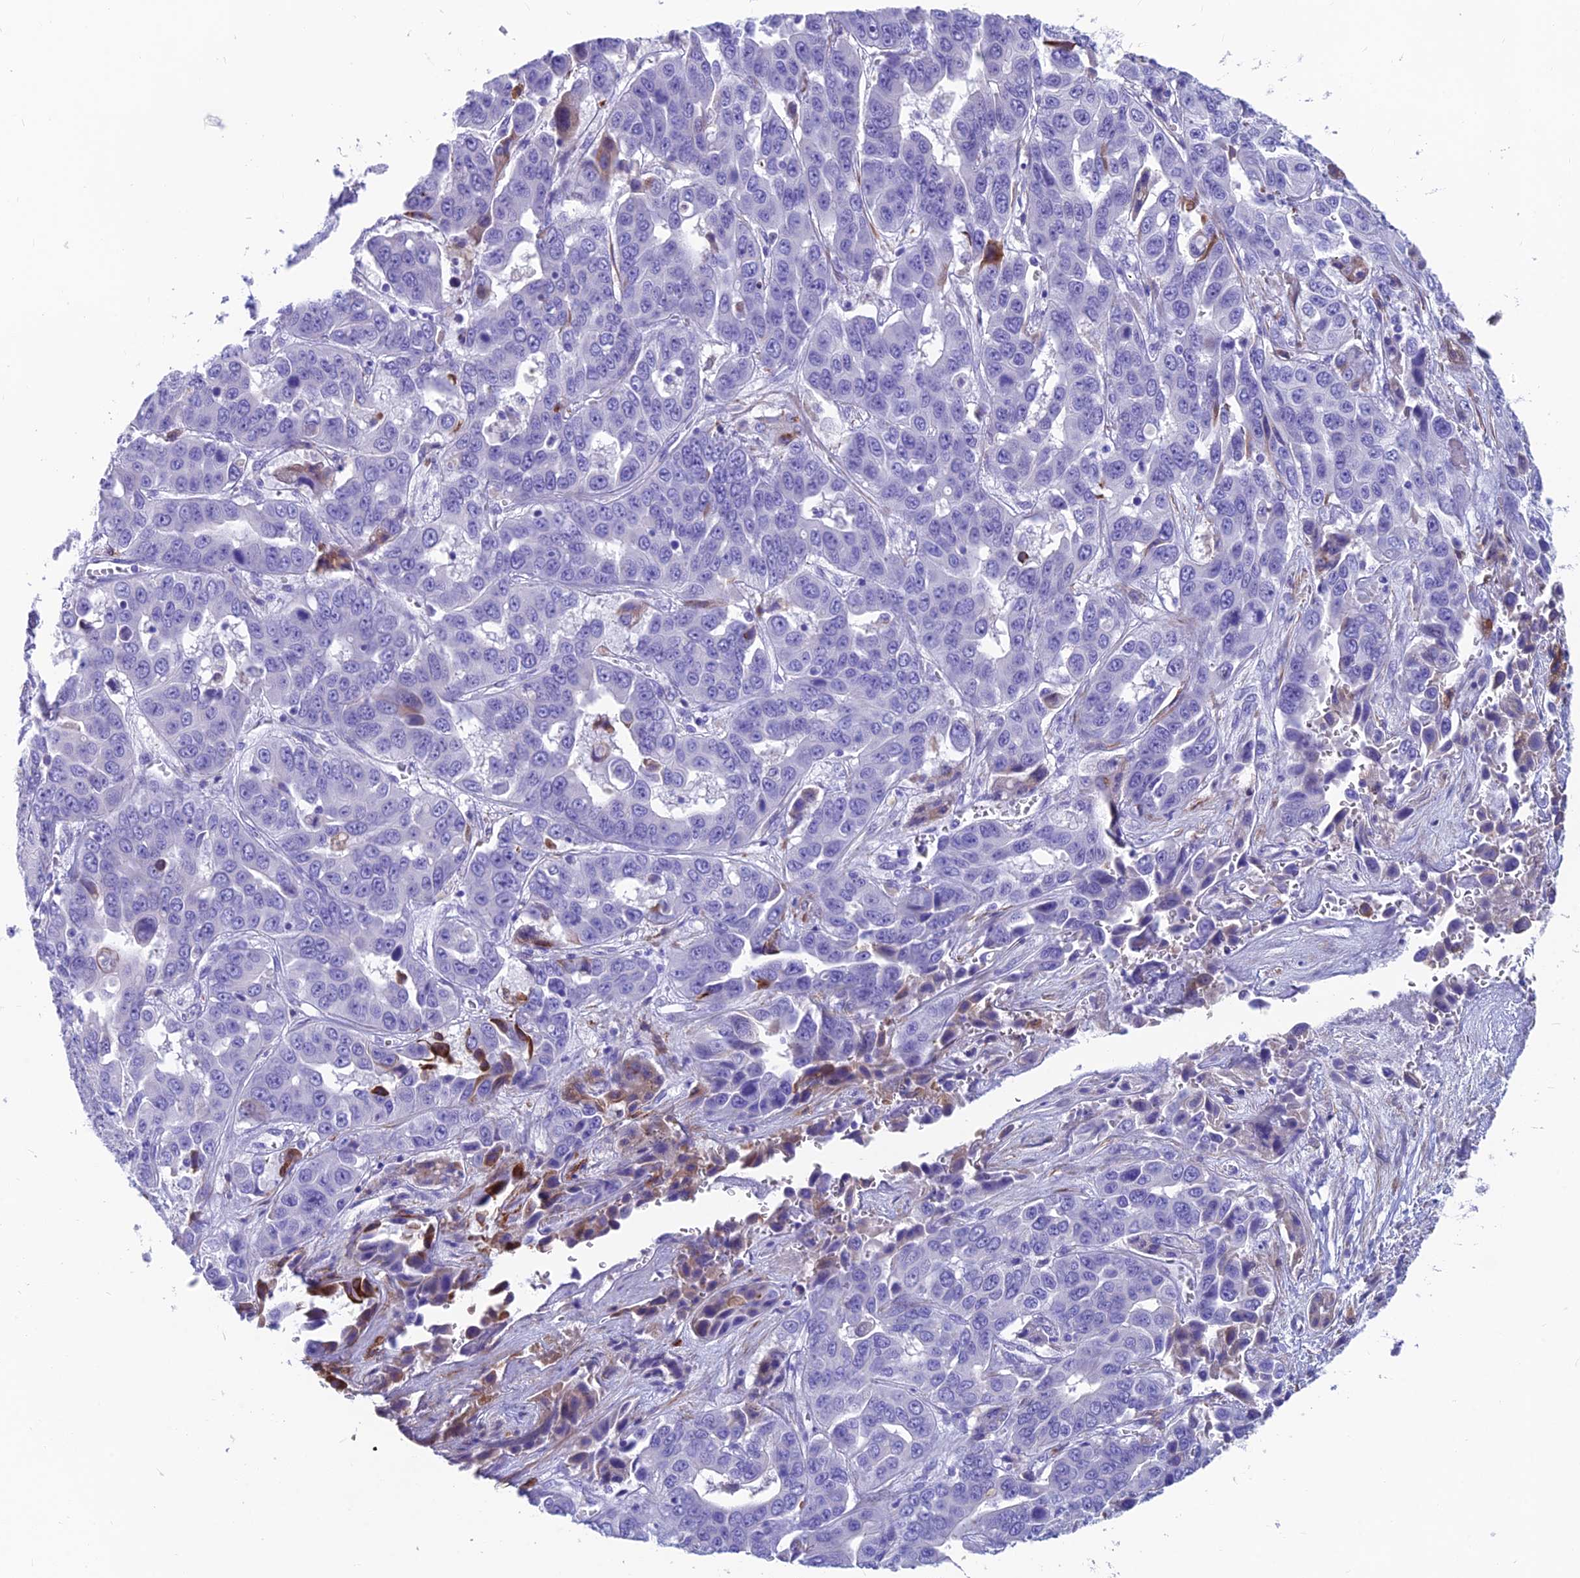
{"staining": {"intensity": "moderate", "quantity": "<25%", "location": "cytoplasmic/membranous"}, "tissue": "liver cancer", "cell_type": "Tumor cells", "image_type": "cancer", "snomed": [{"axis": "morphology", "description": "Cholangiocarcinoma"}, {"axis": "topography", "description": "Liver"}], "caption": "Immunohistochemistry (DAB (3,3'-diaminobenzidine)) staining of human liver cancer (cholangiocarcinoma) shows moderate cytoplasmic/membranous protein positivity in approximately <25% of tumor cells.", "gene": "GNG11", "patient": {"sex": "female", "age": 52}}